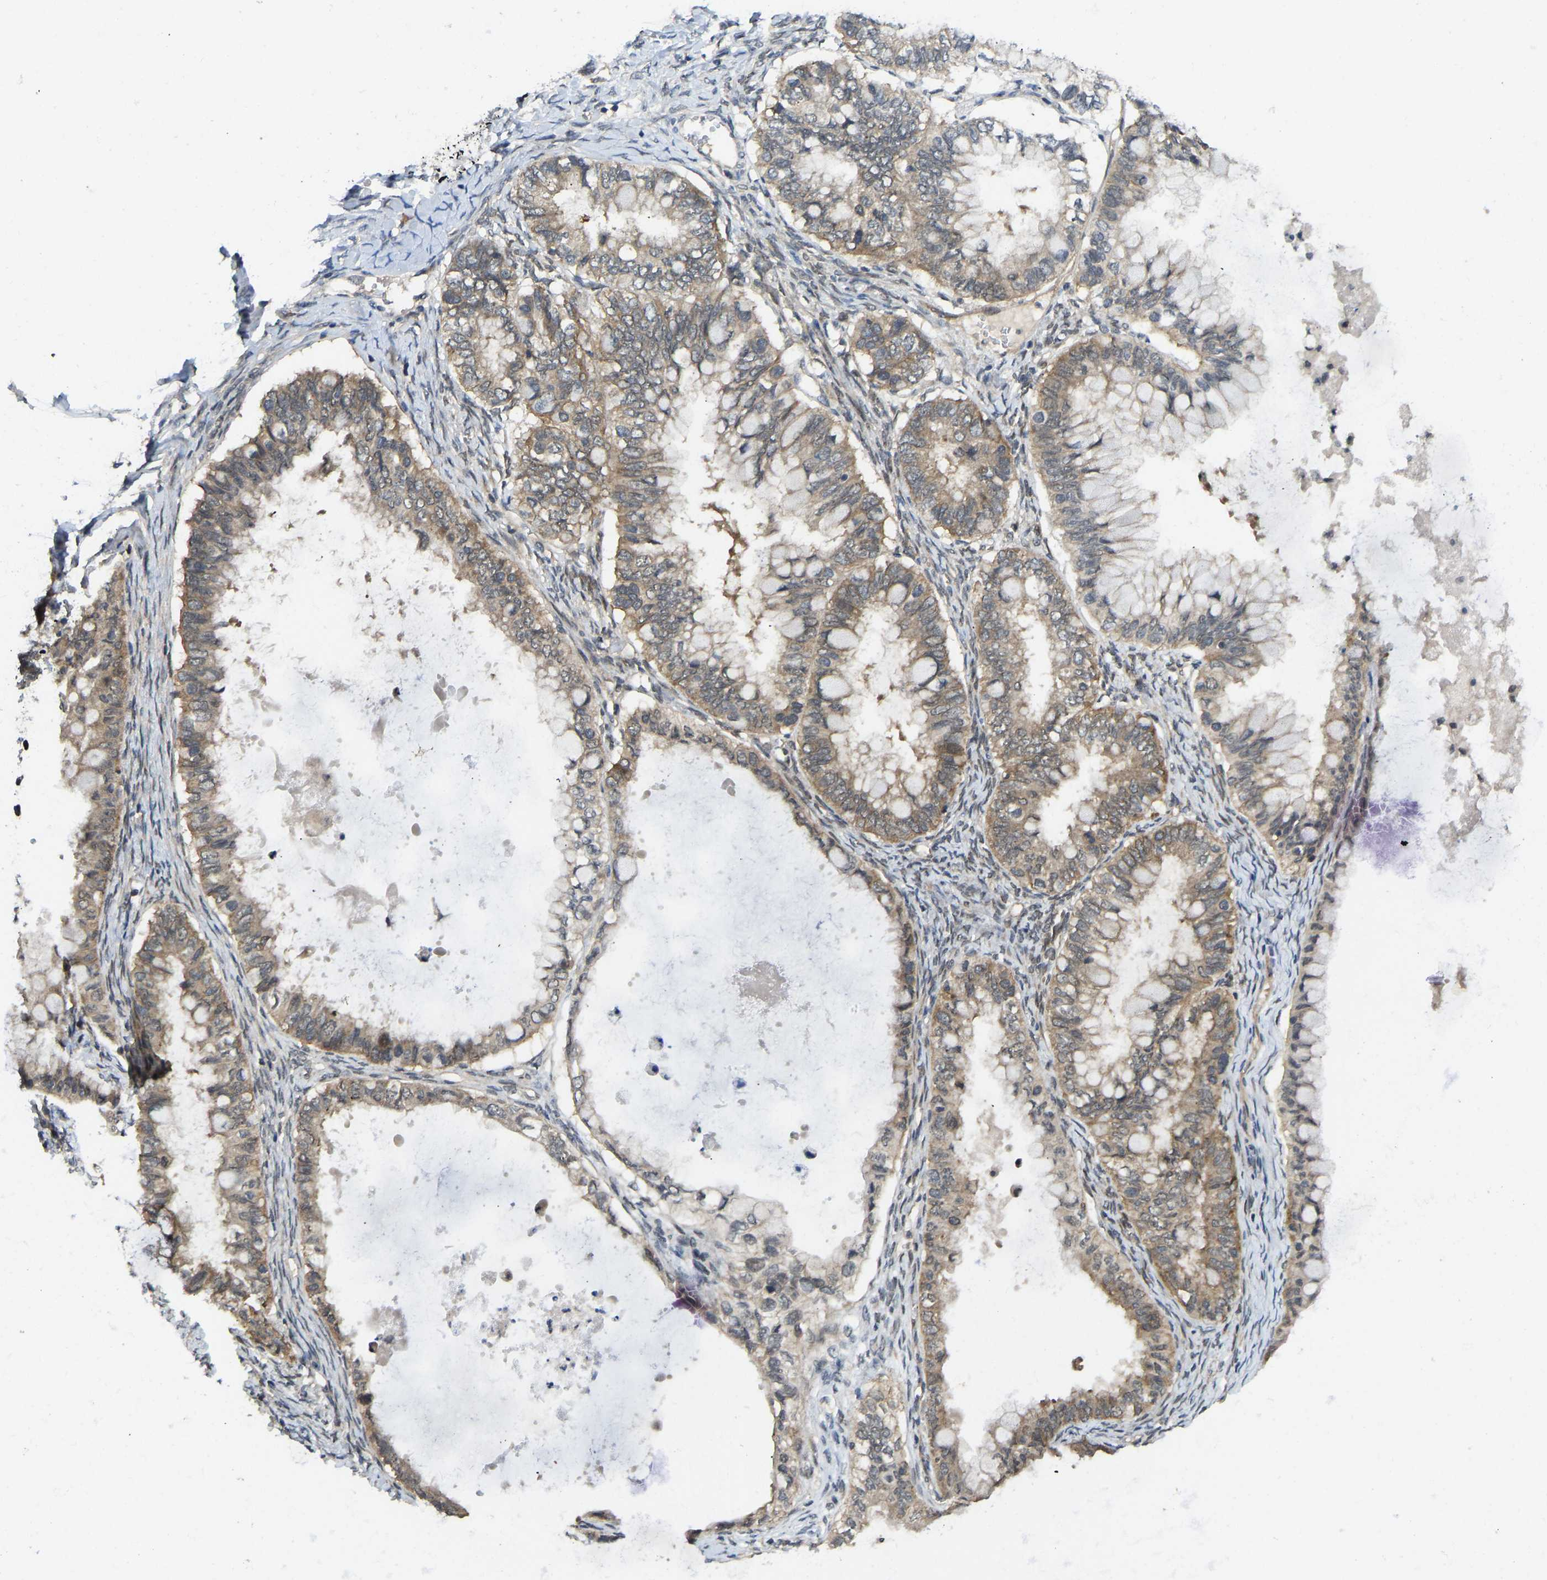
{"staining": {"intensity": "moderate", "quantity": ">75%", "location": "cytoplasmic/membranous"}, "tissue": "ovarian cancer", "cell_type": "Tumor cells", "image_type": "cancer", "snomed": [{"axis": "morphology", "description": "Cystadenocarcinoma, mucinous, NOS"}, {"axis": "topography", "description": "Ovary"}], "caption": "Ovarian cancer (mucinous cystadenocarcinoma) was stained to show a protein in brown. There is medium levels of moderate cytoplasmic/membranous expression in approximately >75% of tumor cells. (DAB (3,3'-diaminobenzidine) IHC, brown staining for protein, blue staining for nuclei).", "gene": "NDRG3", "patient": {"sex": "female", "age": 80}}